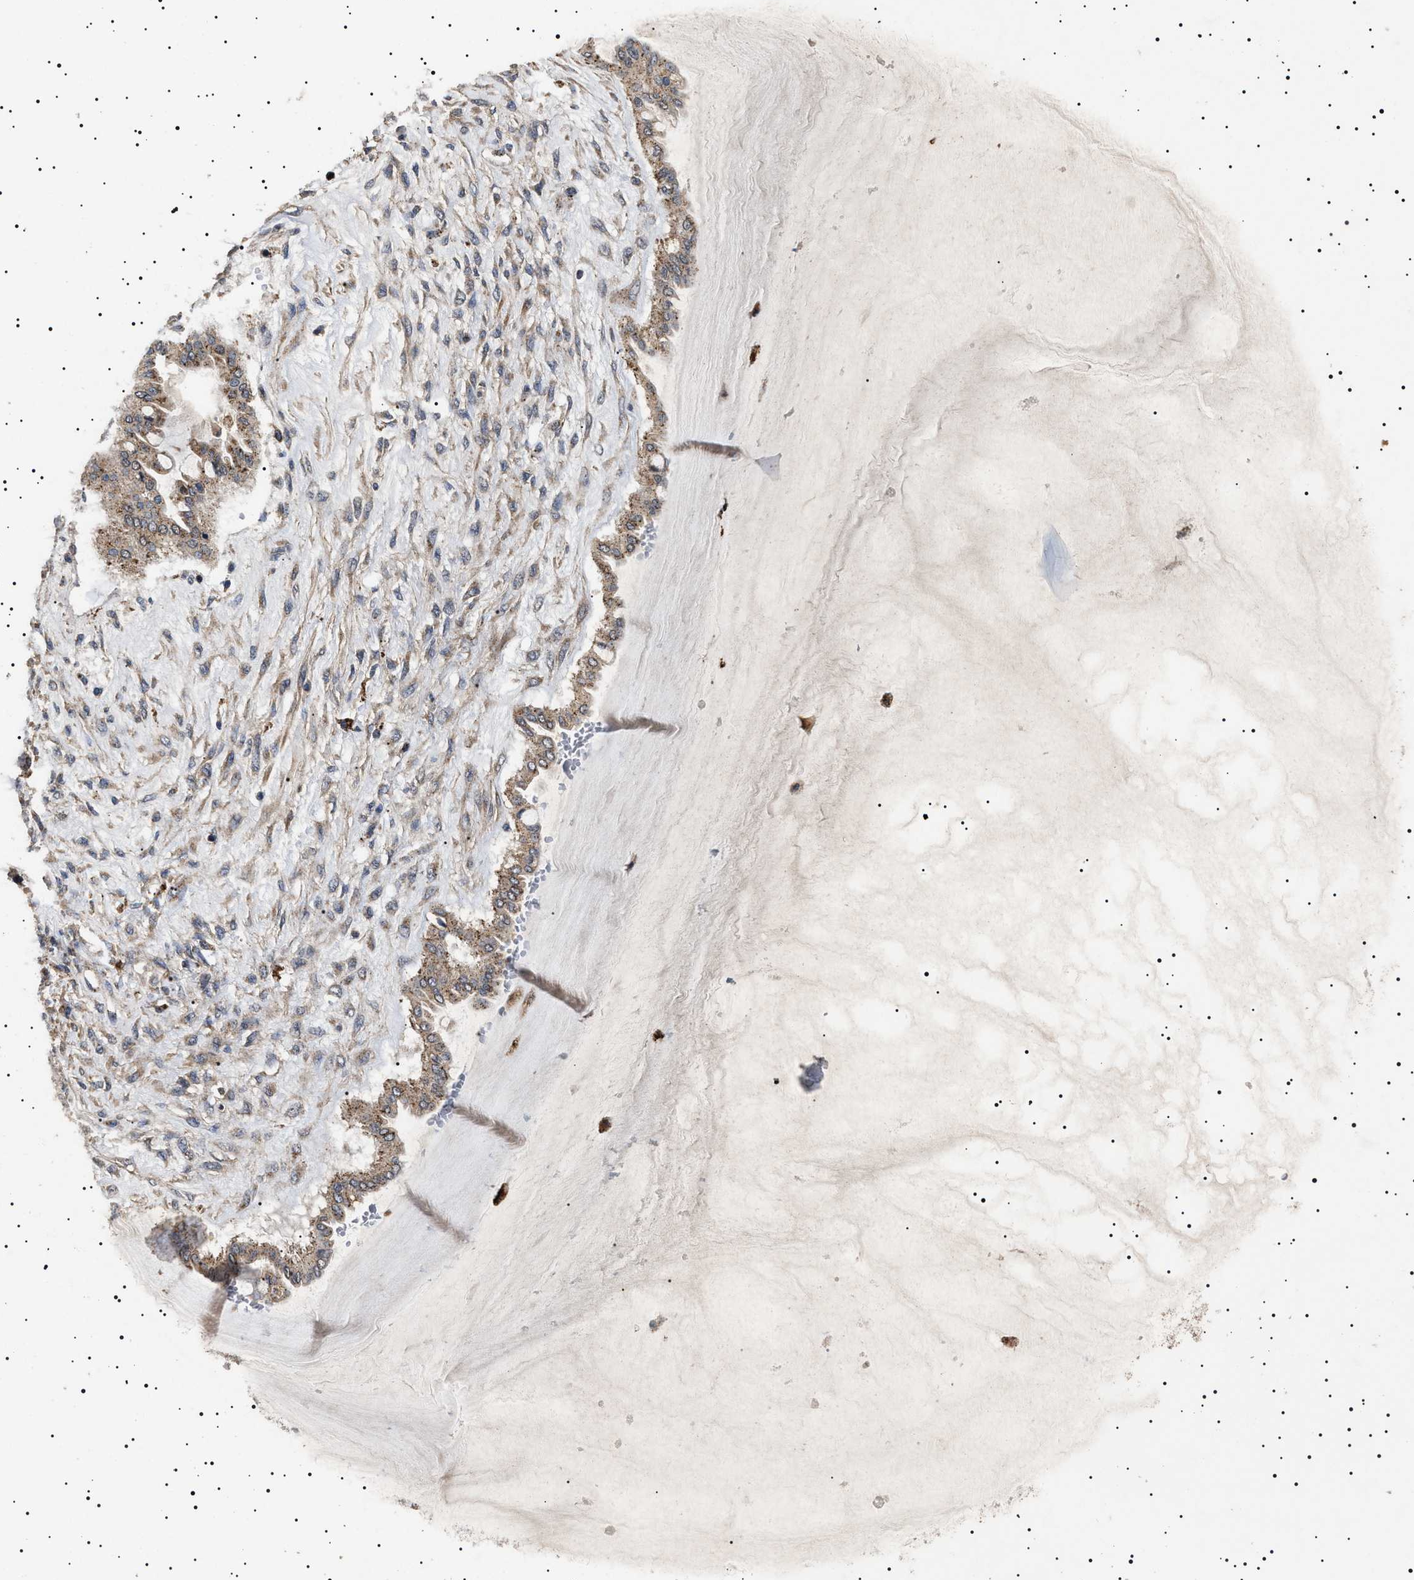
{"staining": {"intensity": "moderate", "quantity": "25%-75%", "location": "cytoplasmic/membranous"}, "tissue": "ovarian cancer", "cell_type": "Tumor cells", "image_type": "cancer", "snomed": [{"axis": "morphology", "description": "Cystadenocarcinoma, mucinous, NOS"}, {"axis": "topography", "description": "Ovary"}], "caption": "There is medium levels of moderate cytoplasmic/membranous expression in tumor cells of ovarian cancer, as demonstrated by immunohistochemical staining (brown color).", "gene": "RAB34", "patient": {"sex": "female", "age": 73}}